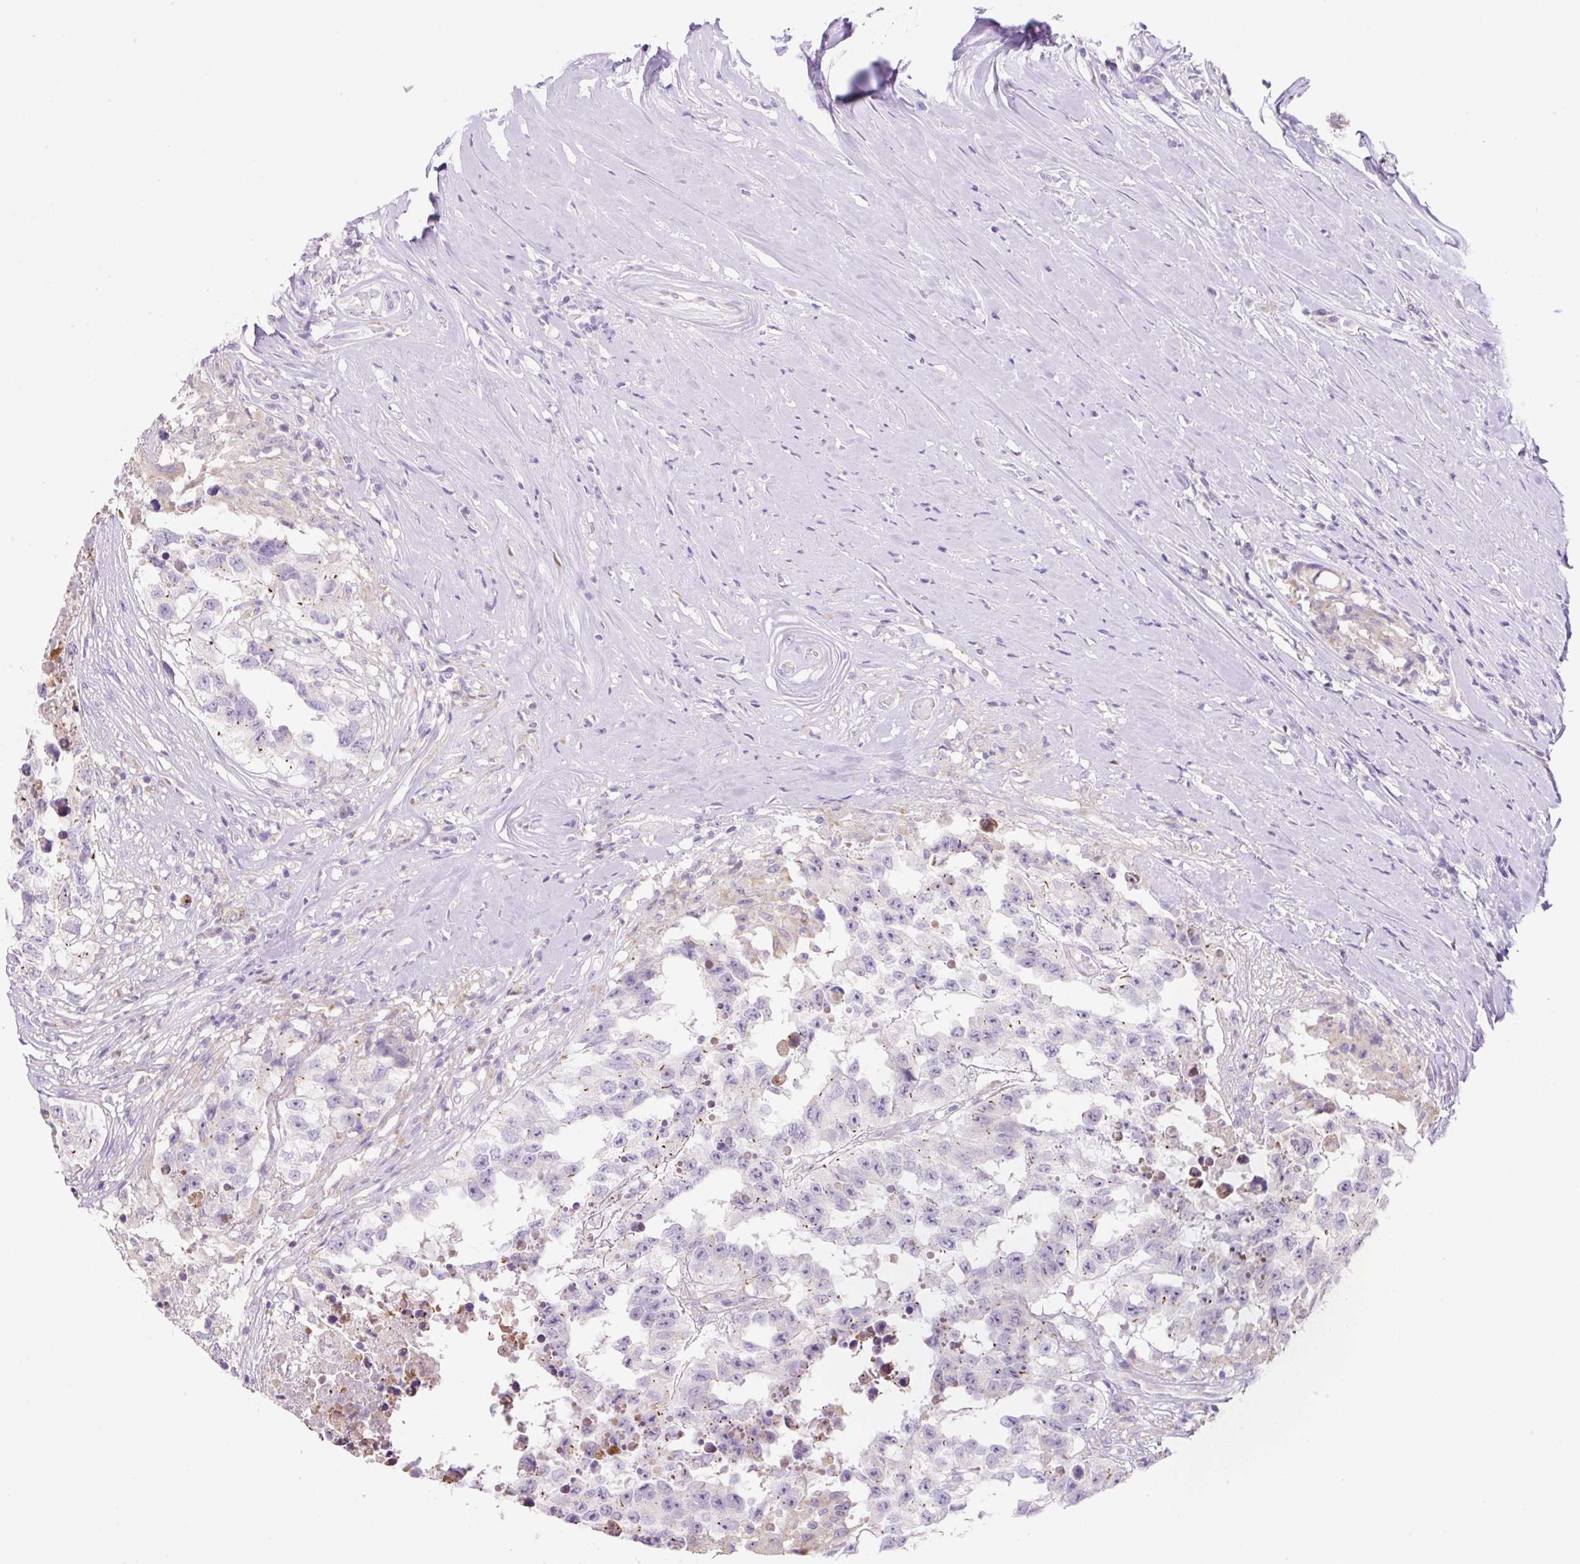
{"staining": {"intensity": "negative", "quantity": "none", "location": "none"}, "tissue": "testis cancer", "cell_type": "Tumor cells", "image_type": "cancer", "snomed": [{"axis": "morphology", "description": "Carcinoma, Embryonal, NOS"}, {"axis": "topography", "description": "Testis"}], "caption": "Histopathology image shows no significant protein staining in tumor cells of testis cancer (embryonal carcinoma). The staining is performed using DAB brown chromogen with nuclei counter-stained in using hematoxylin.", "gene": "NDST3", "patient": {"sex": "male", "age": 83}}